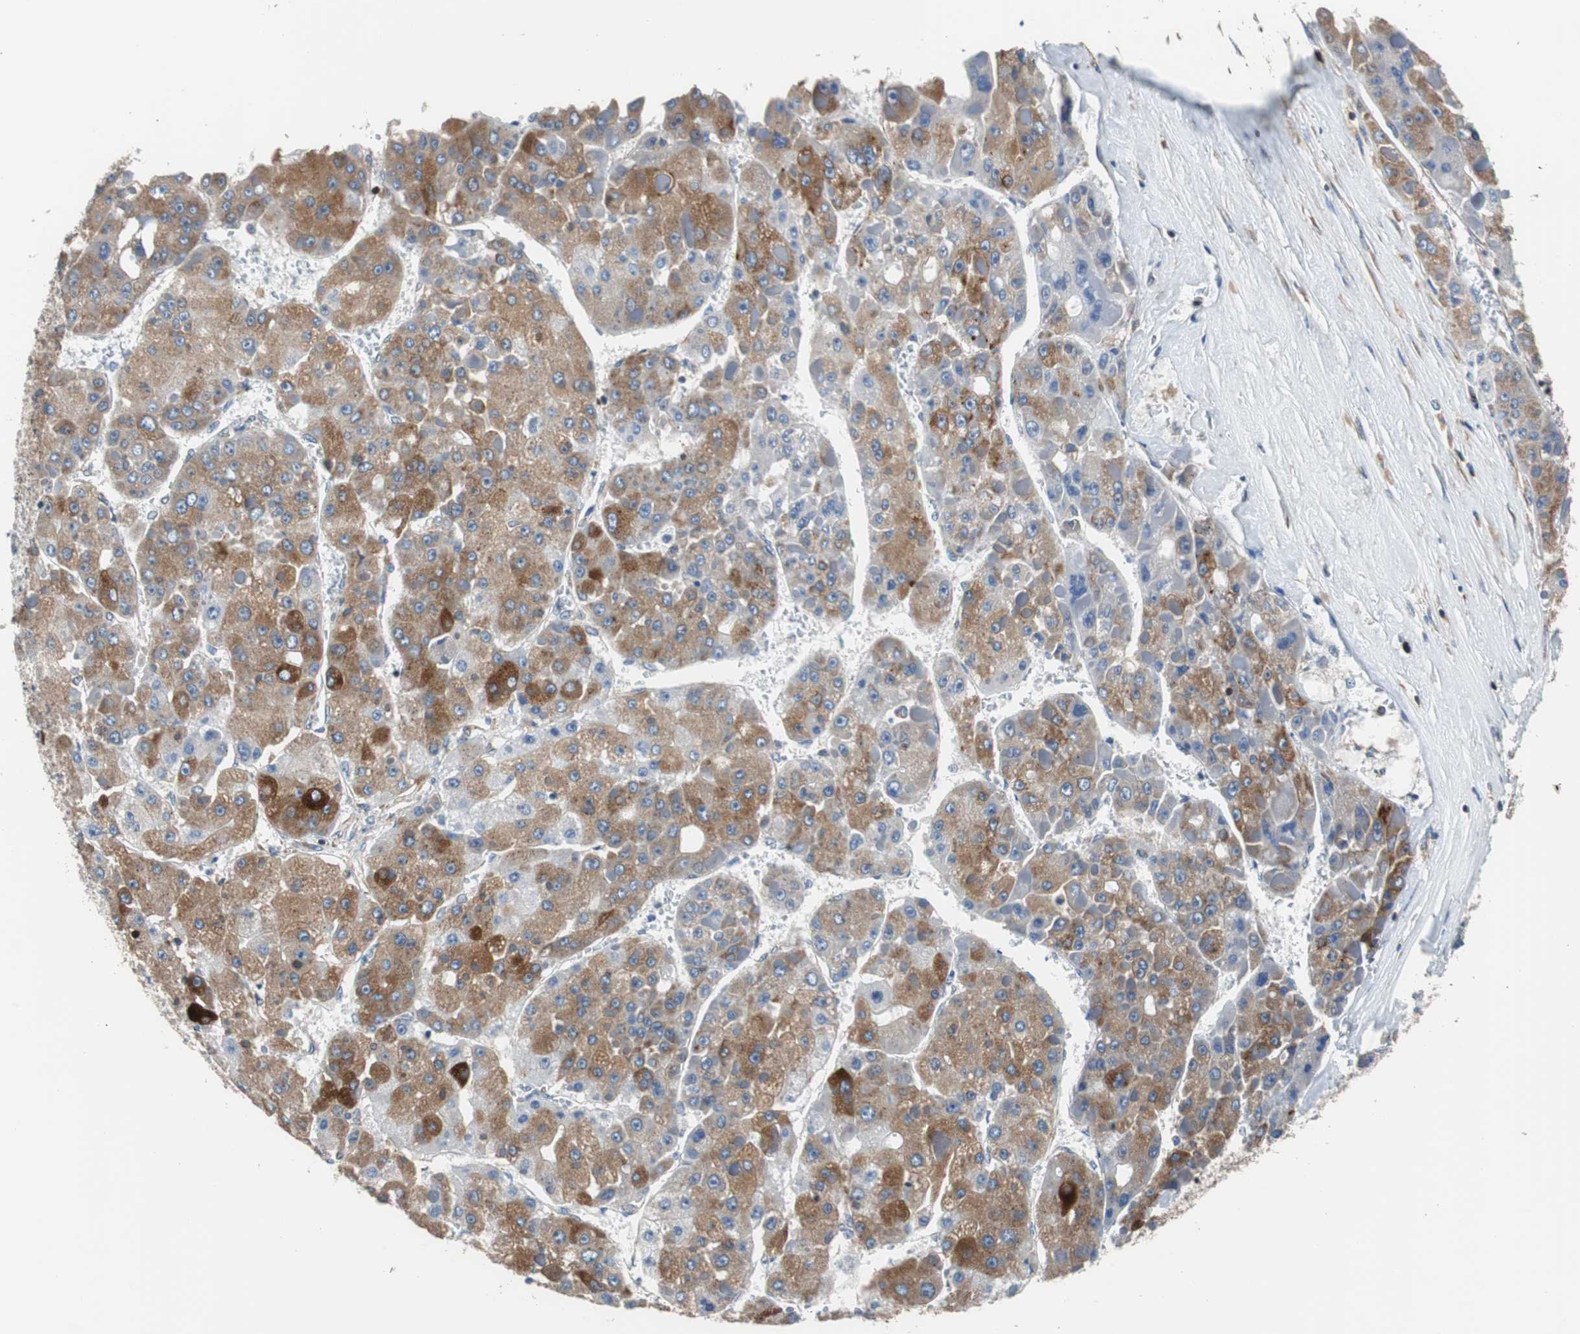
{"staining": {"intensity": "moderate", "quantity": ">75%", "location": "cytoplasmic/membranous"}, "tissue": "liver cancer", "cell_type": "Tumor cells", "image_type": "cancer", "snomed": [{"axis": "morphology", "description": "Carcinoma, Hepatocellular, NOS"}, {"axis": "topography", "description": "Liver"}], "caption": "A high-resolution histopathology image shows IHC staining of liver cancer (hepatocellular carcinoma), which displays moderate cytoplasmic/membranous positivity in about >75% of tumor cells.", "gene": "PBXIP1", "patient": {"sex": "female", "age": 73}}